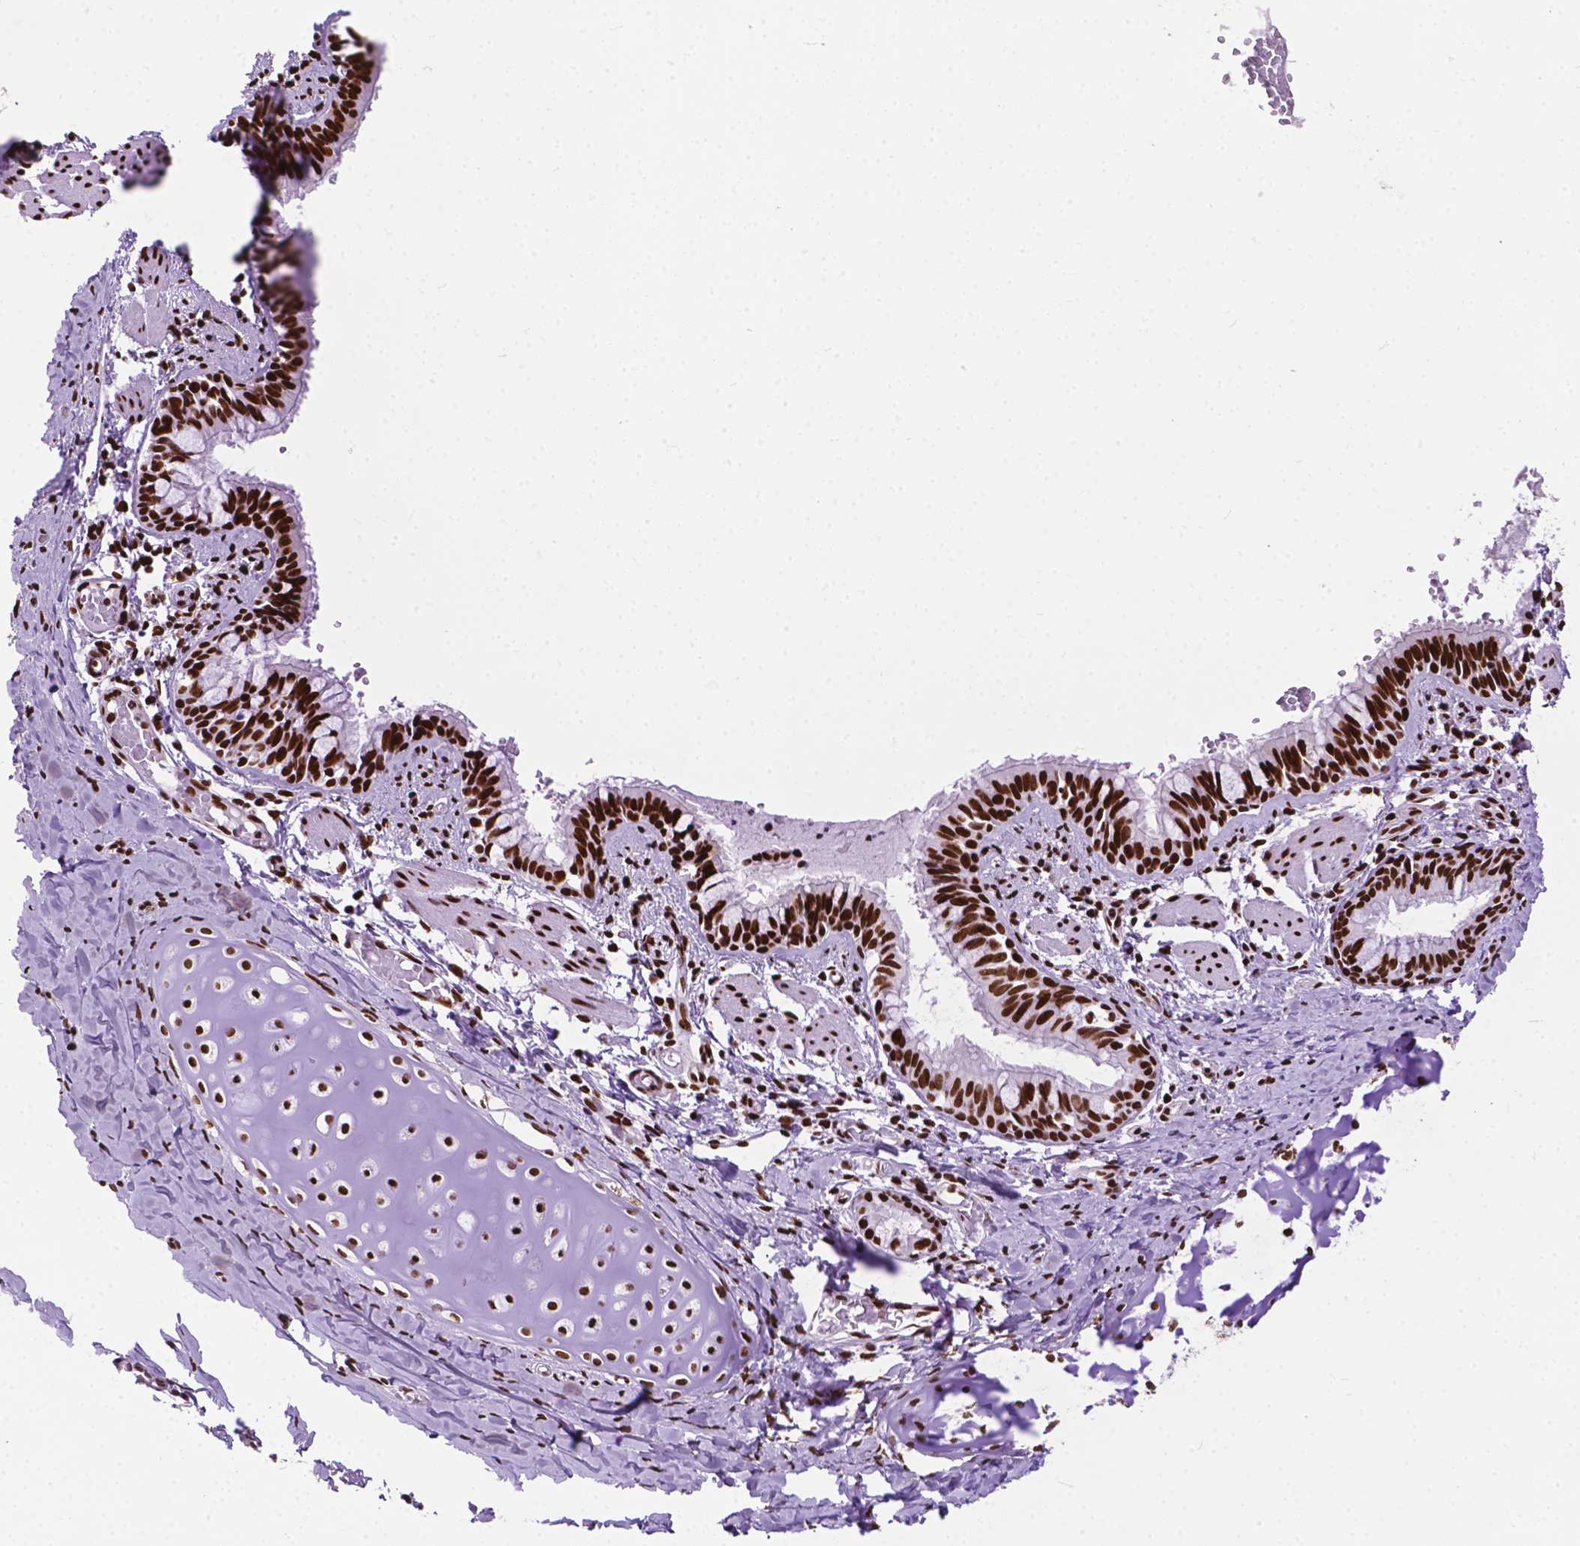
{"staining": {"intensity": "strong", "quantity": ">75%", "location": "nuclear"}, "tissue": "bronchus", "cell_type": "Respiratory epithelial cells", "image_type": "normal", "snomed": [{"axis": "morphology", "description": "Normal tissue, NOS"}, {"axis": "topography", "description": "Bronchus"}], "caption": "A high amount of strong nuclear expression is seen in about >75% of respiratory epithelial cells in unremarkable bronchus.", "gene": "SMIM5", "patient": {"sex": "male", "age": 1}}